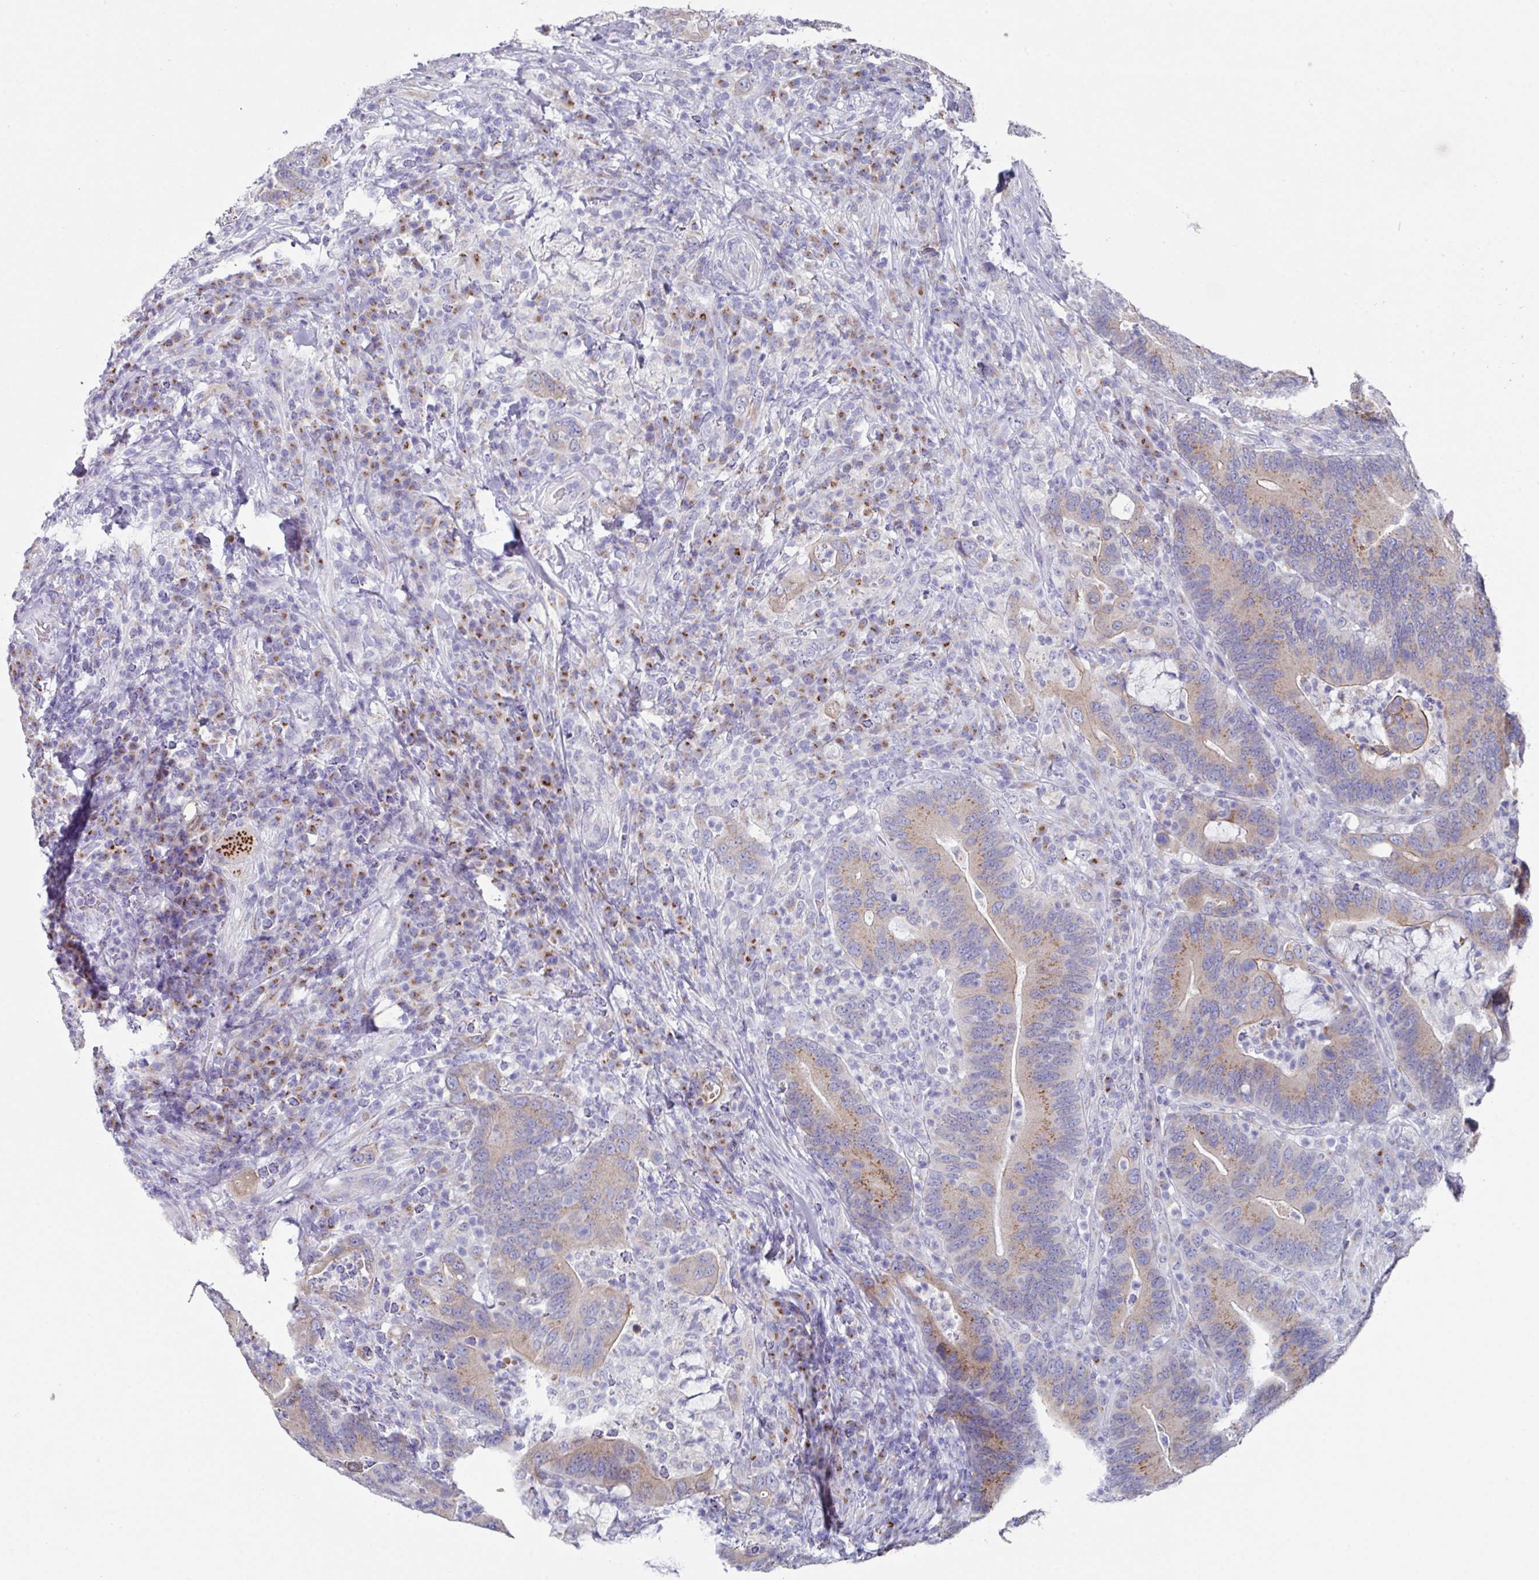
{"staining": {"intensity": "moderate", "quantity": "<25%", "location": "cytoplasmic/membranous"}, "tissue": "colorectal cancer", "cell_type": "Tumor cells", "image_type": "cancer", "snomed": [{"axis": "morphology", "description": "Adenocarcinoma, NOS"}, {"axis": "topography", "description": "Colon"}], "caption": "About <25% of tumor cells in colorectal cancer show moderate cytoplasmic/membranous protein expression as visualized by brown immunohistochemical staining.", "gene": "VKORC1L1", "patient": {"sex": "female", "age": 66}}